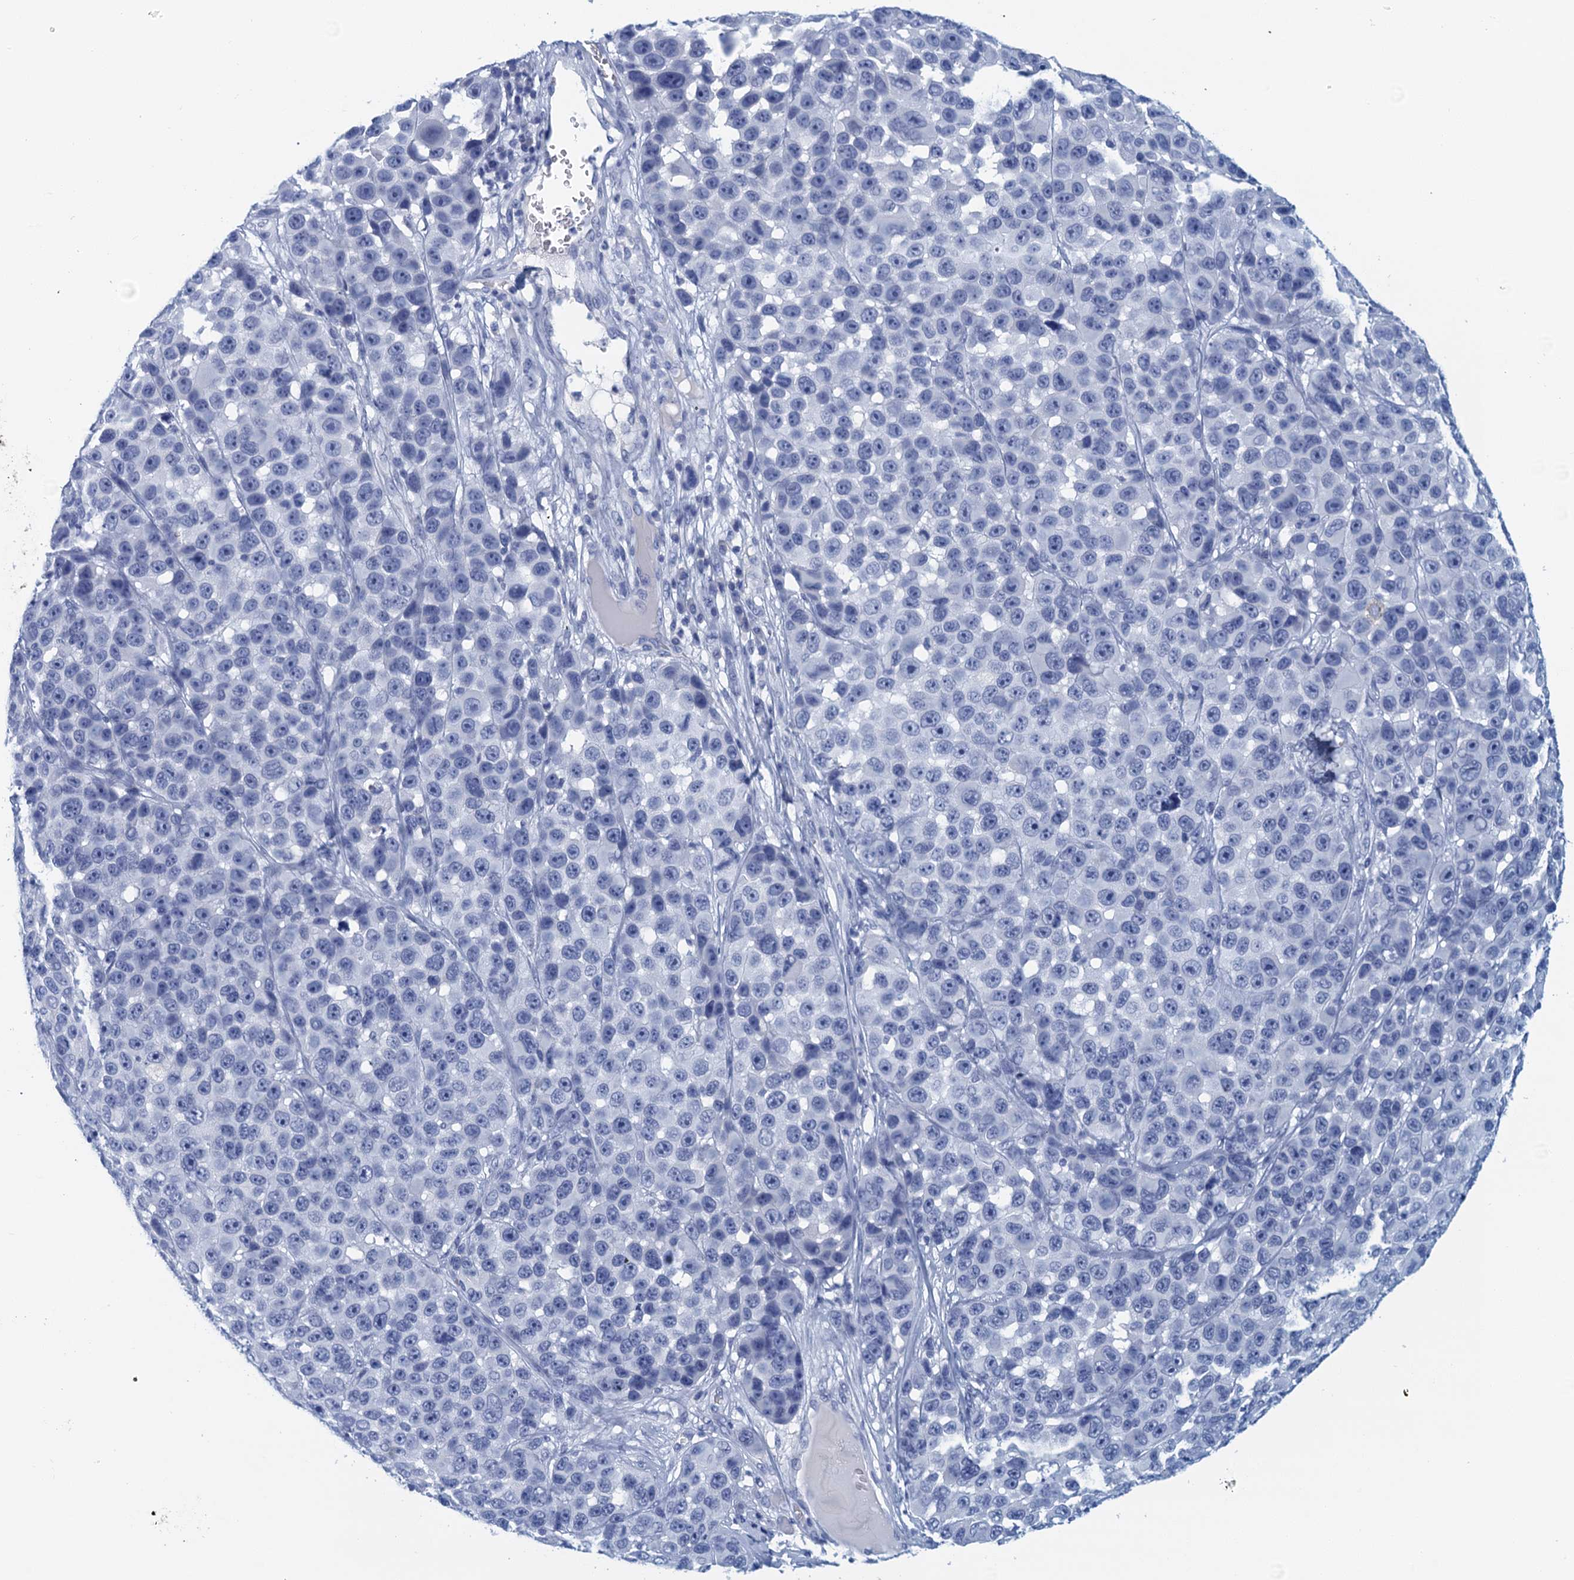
{"staining": {"intensity": "negative", "quantity": "none", "location": "none"}, "tissue": "melanoma", "cell_type": "Tumor cells", "image_type": "cancer", "snomed": [{"axis": "morphology", "description": "Malignant melanoma, NOS"}, {"axis": "topography", "description": "Skin"}], "caption": "DAB immunohistochemical staining of human melanoma reveals no significant expression in tumor cells.", "gene": "CYP51A1", "patient": {"sex": "male", "age": 53}}